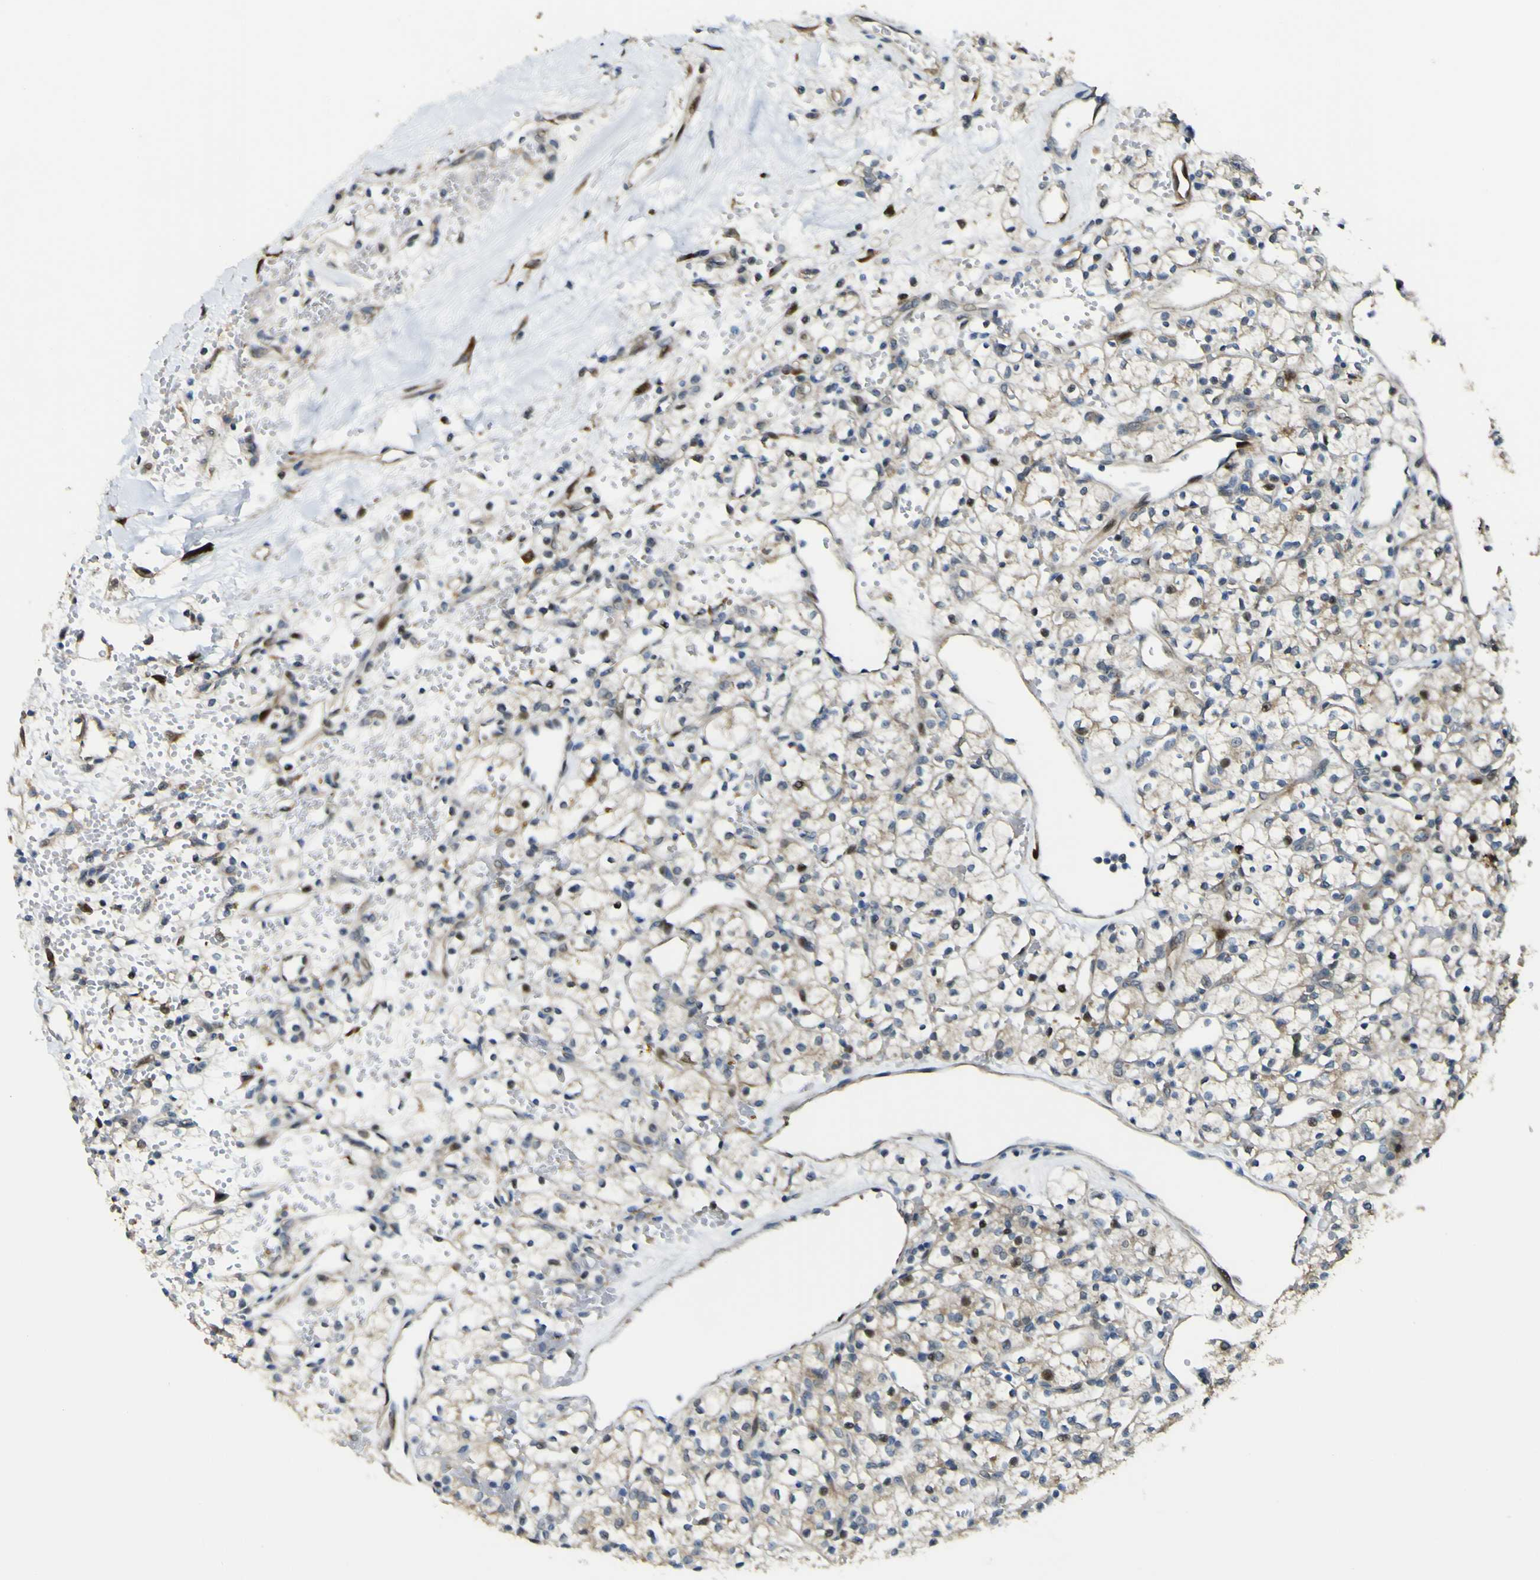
{"staining": {"intensity": "negative", "quantity": "none", "location": "none"}, "tissue": "renal cancer", "cell_type": "Tumor cells", "image_type": "cancer", "snomed": [{"axis": "morphology", "description": "Adenocarcinoma, NOS"}, {"axis": "topography", "description": "Kidney"}], "caption": "IHC photomicrograph of neoplastic tissue: human renal cancer stained with DAB shows no significant protein staining in tumor cells. (Immunohistochemistry, brightfield microscopy, high magnification).", "gene": "LBHD1", "patient": {"sex": "female", "age": 60}}